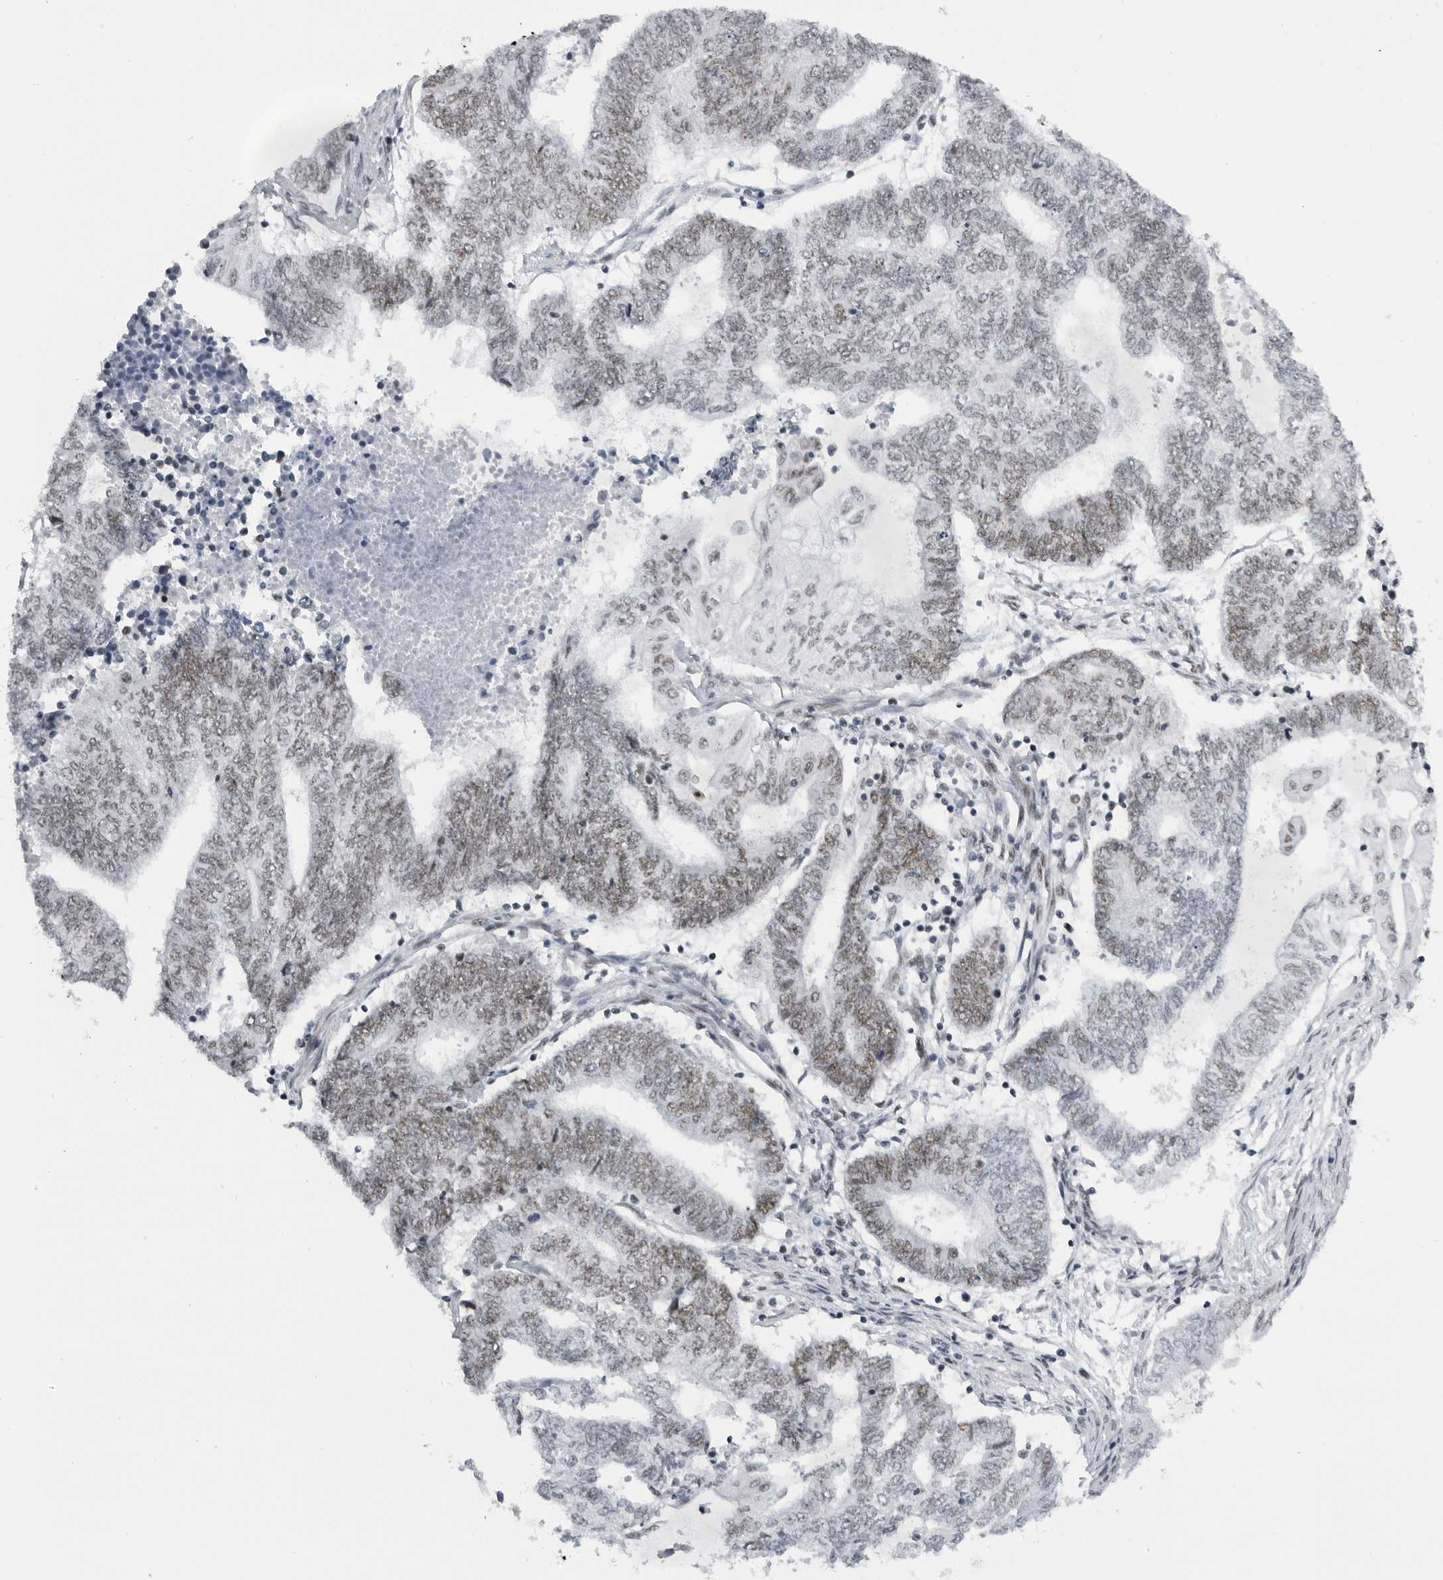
{"staining": {"intensity": "moderate", "quantity": ">75%", "location": "nuclear"}, "tissue": "endometrial cancer", "cell_type": "Tumor cells", "image_type": "cancer", "snomed": [{"axis": "morphology", "description": "Adenocarcinoma, NOS"}, {"axis": "topography", "description": "Uterus"}, {"axis": "topography", "description": "Endometrium"}], "caption": "Tumor cells exhibit moderate nuclear expression in approximately >75% of cells in adenocarcinoma (endometrial).", "gene": "DHX9", "patient": {"sex": "female", "age": 70}}